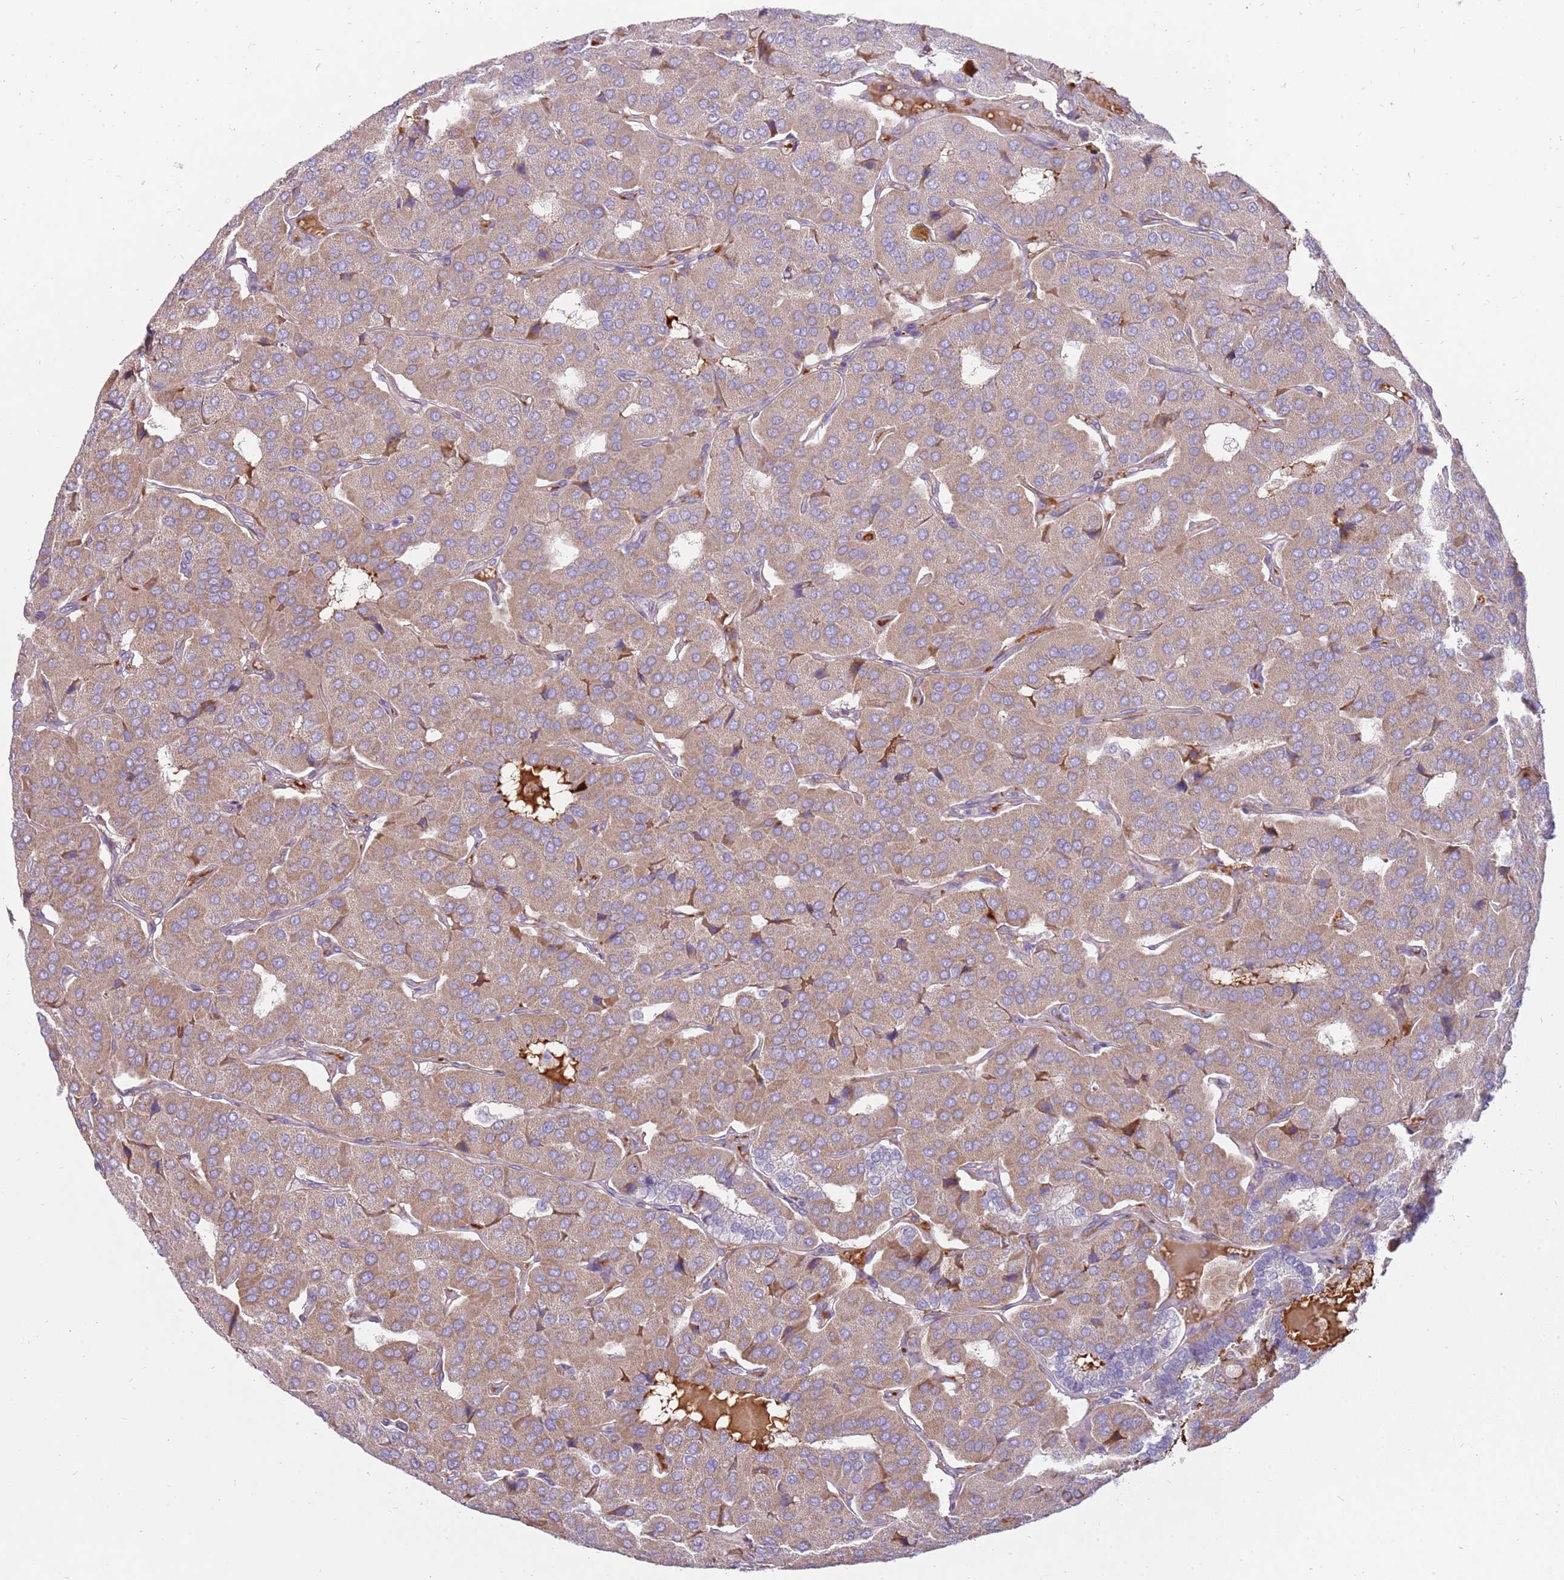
{"staining": {"intensity": "weak", "quantity": ">75%", "location": "cytoplasmic/membranous"}, "tissue": "parathyroid gland", "cell_type": "Glandular cells", "image_type": "normal", "snomed": [{"axis": "morphology", "description": "Normal tissue, NOS"}, {"axis": "morphology", "description": "Adenoma, NOS"}, {"axis": "topography", "description": "Parathyroid gland"}], "caption": "Immunohistochemistry of normal parathyroid gland demonstrates low levels of weak cytoplasmic/membranous positivity in approximately >75% of glandular cells. Nuclei are stained in blue.", "gene": "MCUB", "patient": {"sex": "female", "age": 86}}